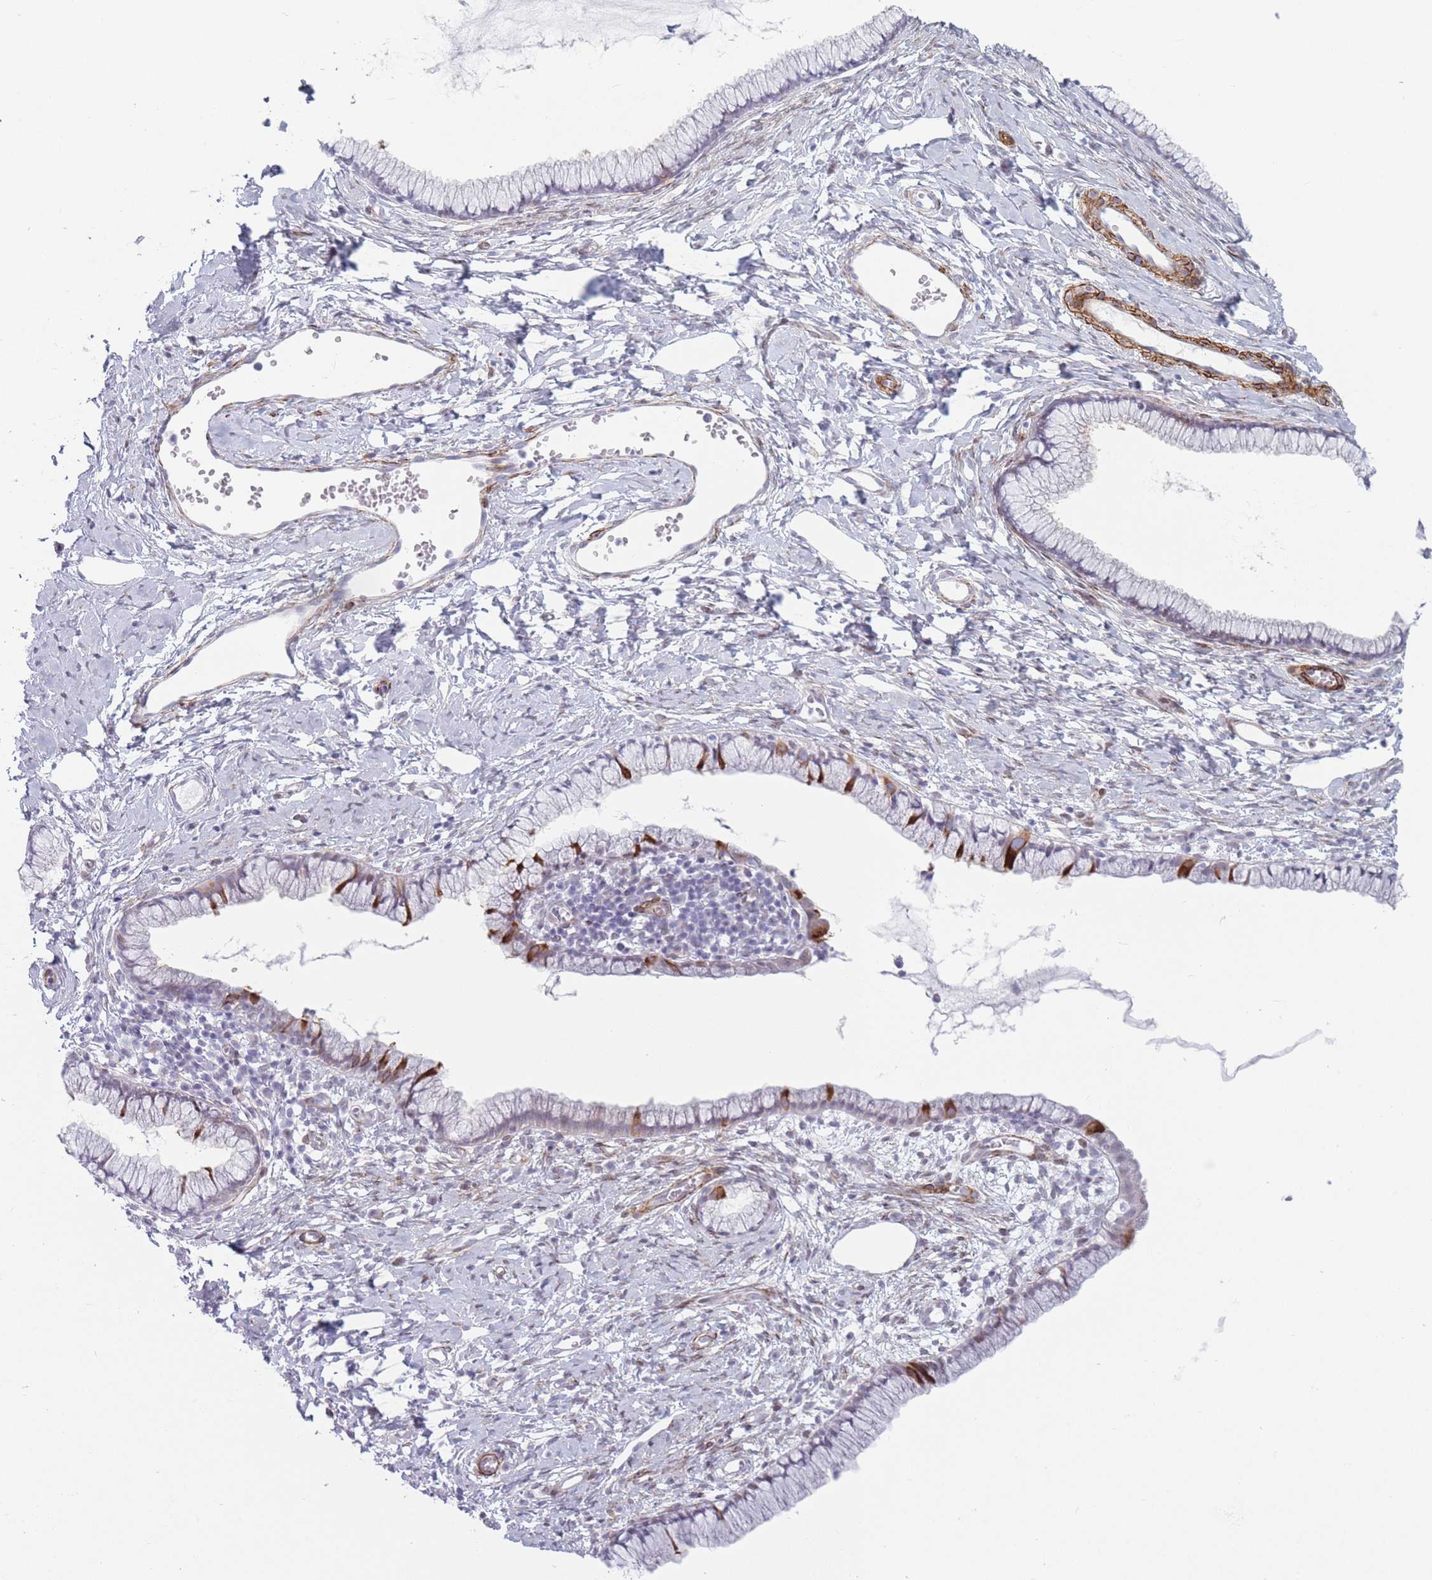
{"staining": {"intensity": "strong", "quantity": "<25%", "location": "cytoplasmic/membranous"}, "tissue": "cervix", "cell_type": "Glandular cells", "image_type": "normal", "snomed": [{"axis": "morphology", "description": "Normal tissue, NOS"}, {"axis": "topography", "description": "Cervix"}], "caption": "This histopathology image demonstrates immunohistochemistry staining of unremarkable cervix, with medium strong cytoplasmic/membranous staining in approximately <25% of glandular cells.", "gene": "IFNA10", "patient": {"sex": "female", "age": 40}}